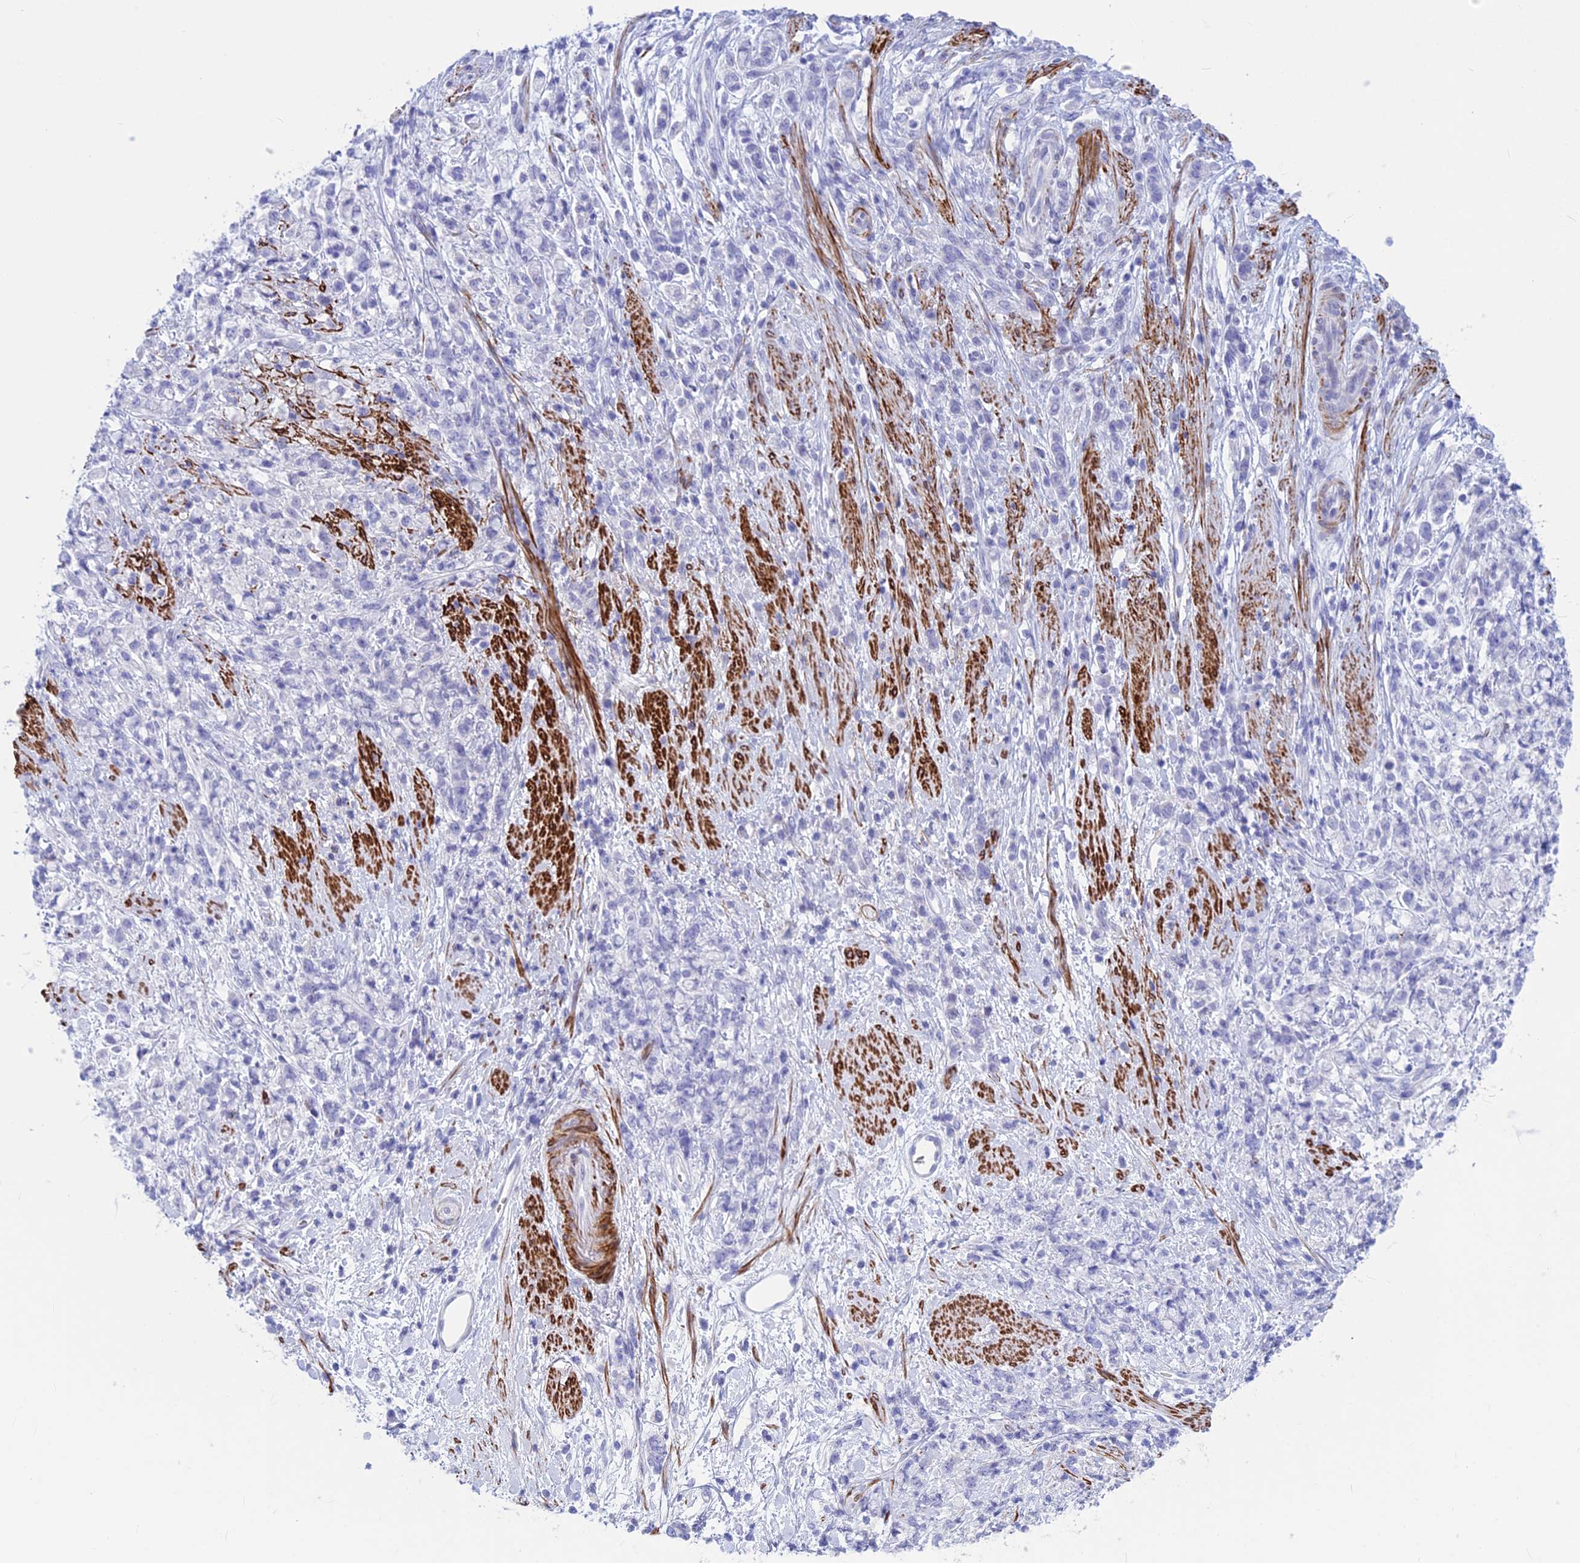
{"staining": {"intensity": "negative", "quantity": "none", "location": "none"}, "tissue": "stomach cancer", "cell_type": "Tumor cells", "image_type": "cancer", "snomed": [{"axis": "morphology", "description": "Adenocarcinoma, NOS"}, {"axis": "topography", "description": "Stomach"}], "caption": "This image is of stomach cancer stained with IHC to label a protein in brown with the nuclei are counter-stained blue. There is no staining in tumor cells.", "gene": "GAPDHS", "patient": {"sex": "female", "age": 60}}